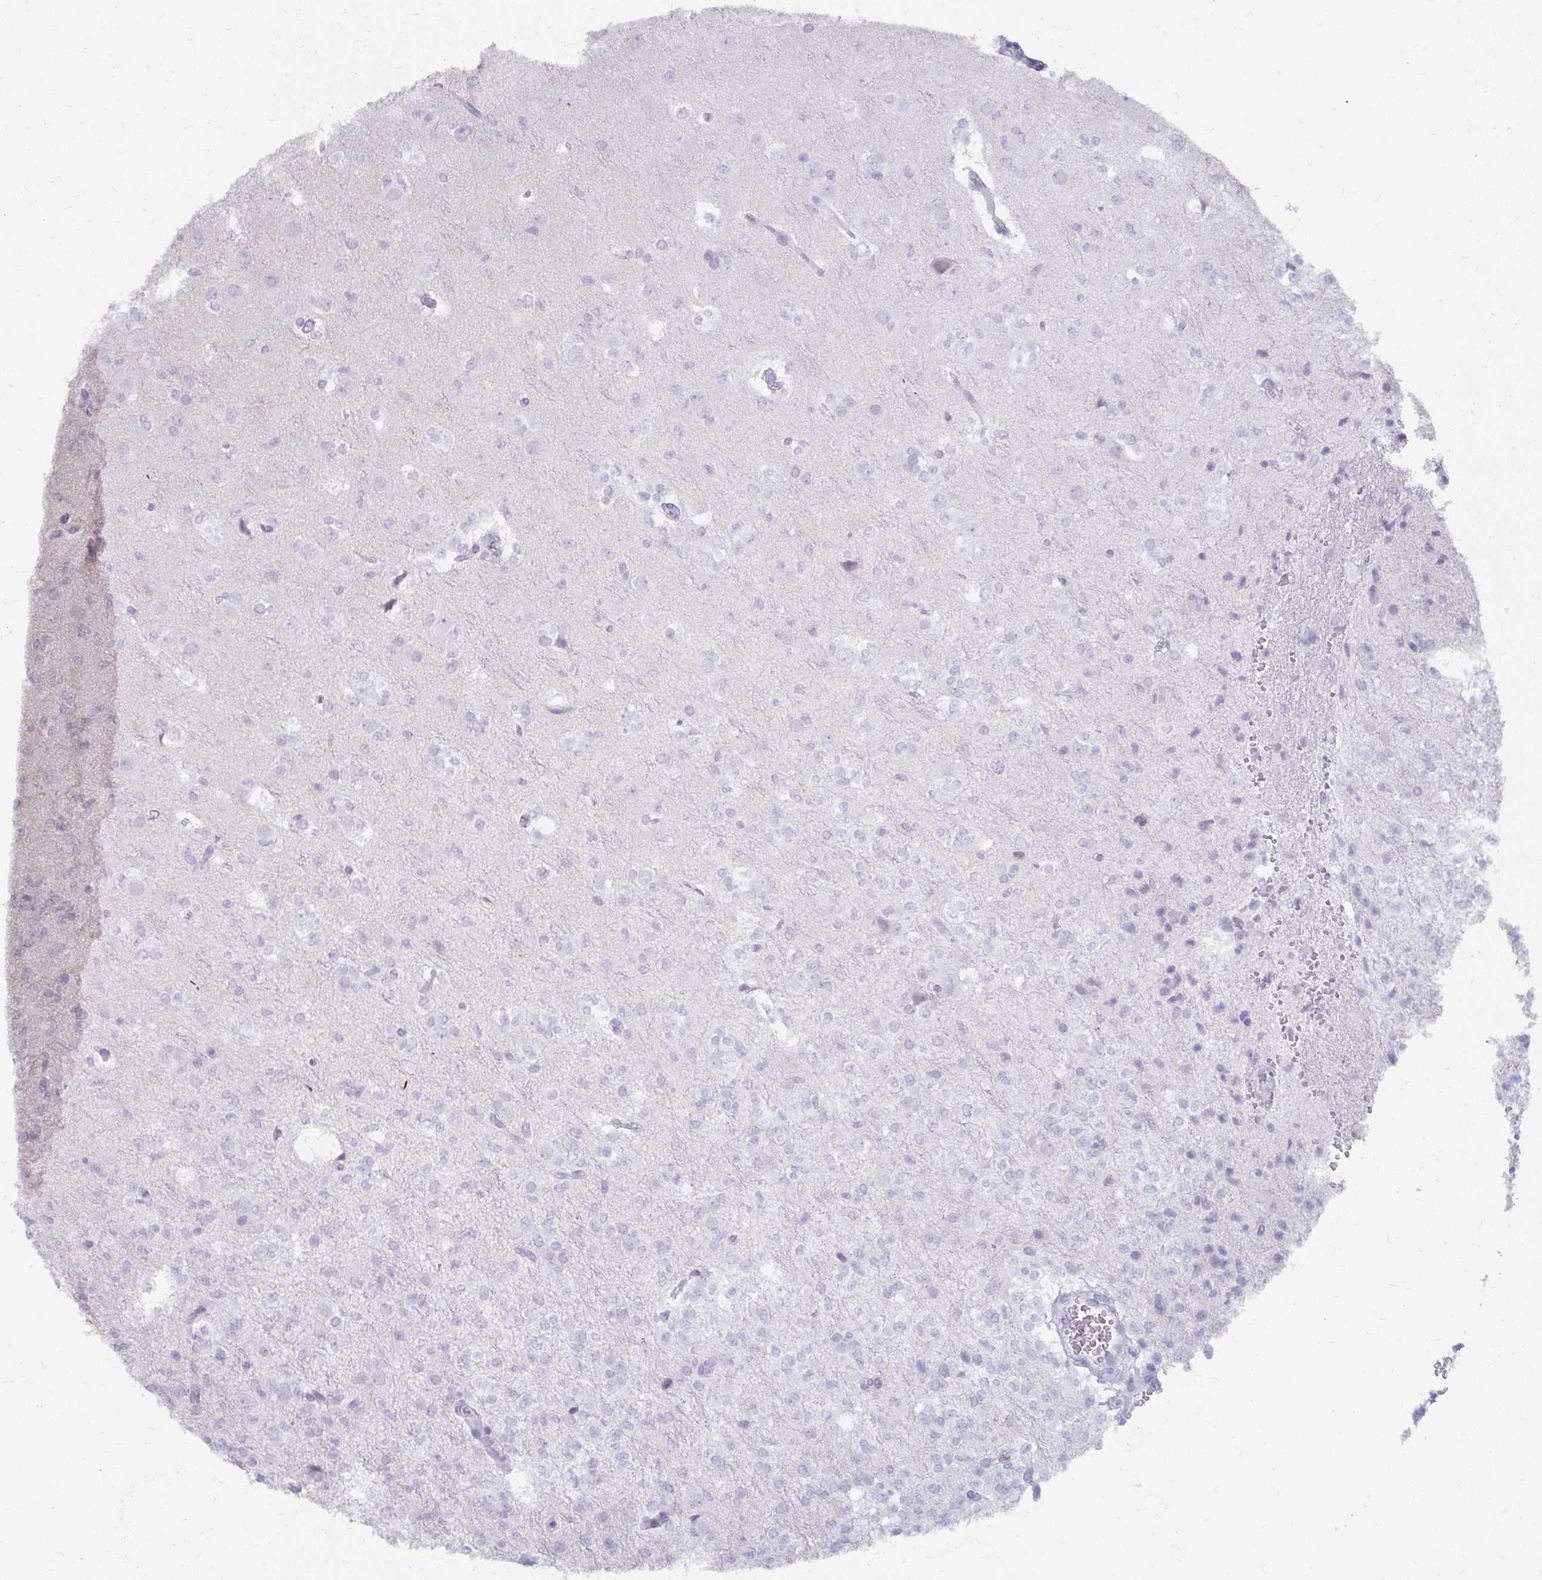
{"staining": {"intensity": "negative", "quantity": "none", "location": "none"}, "tissue": "glioma", "cell_type": "Tumor cells", "image_type": "cancer", "snomed": [{"axis": "morphology", "description": "Glioma, malignant, Low grade"}, {"axis": "topography", "description": "Brain"}], "caption": "Glioma stained for a protein using immunohistochemistry (IHC) shows no staining tumor cells.", "gene": "UGT3A2", "patient": {"sex": "female", "age": 33}}